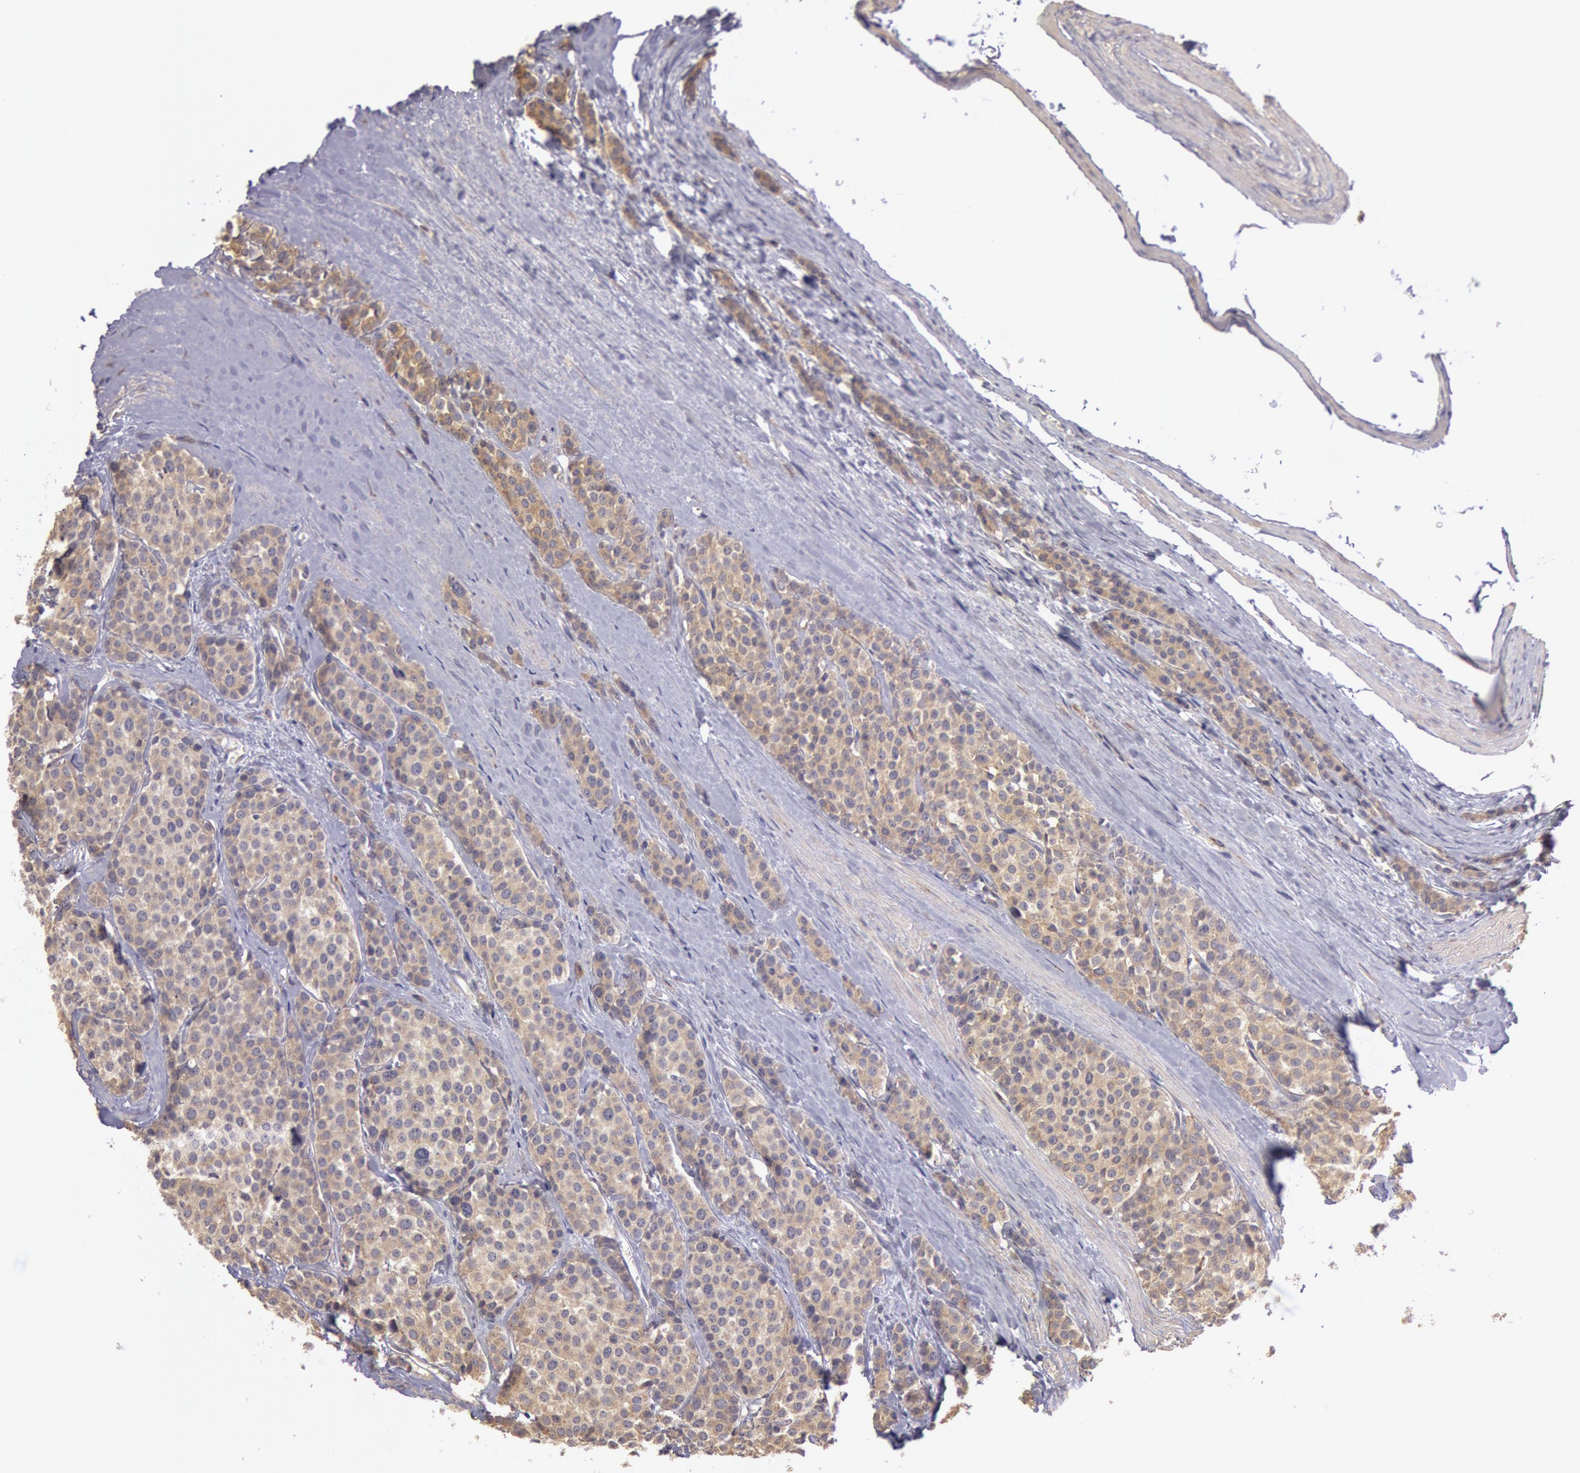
{"staining": {"intensity": "moderate", "quantity": ">75%", "location": "cytoplasmic/membranous"}, "tissue": "carcinoid", "cell_type": "Tumor cells", "image_type": "cancer", "snomed": [{"axis": "morphology", "description": "Carcinoid, malignant, NOS"}, {"axis": "topography", "description": "Small intestine"}], "caption": "Protein staining of malignant carcinoid tissue demonstrates moderate cytoplasmic/membranous positivity in approximately >75% of tumor cells.", "gene": "NMT2", "patient": {"sex": "male", "age": 60}}